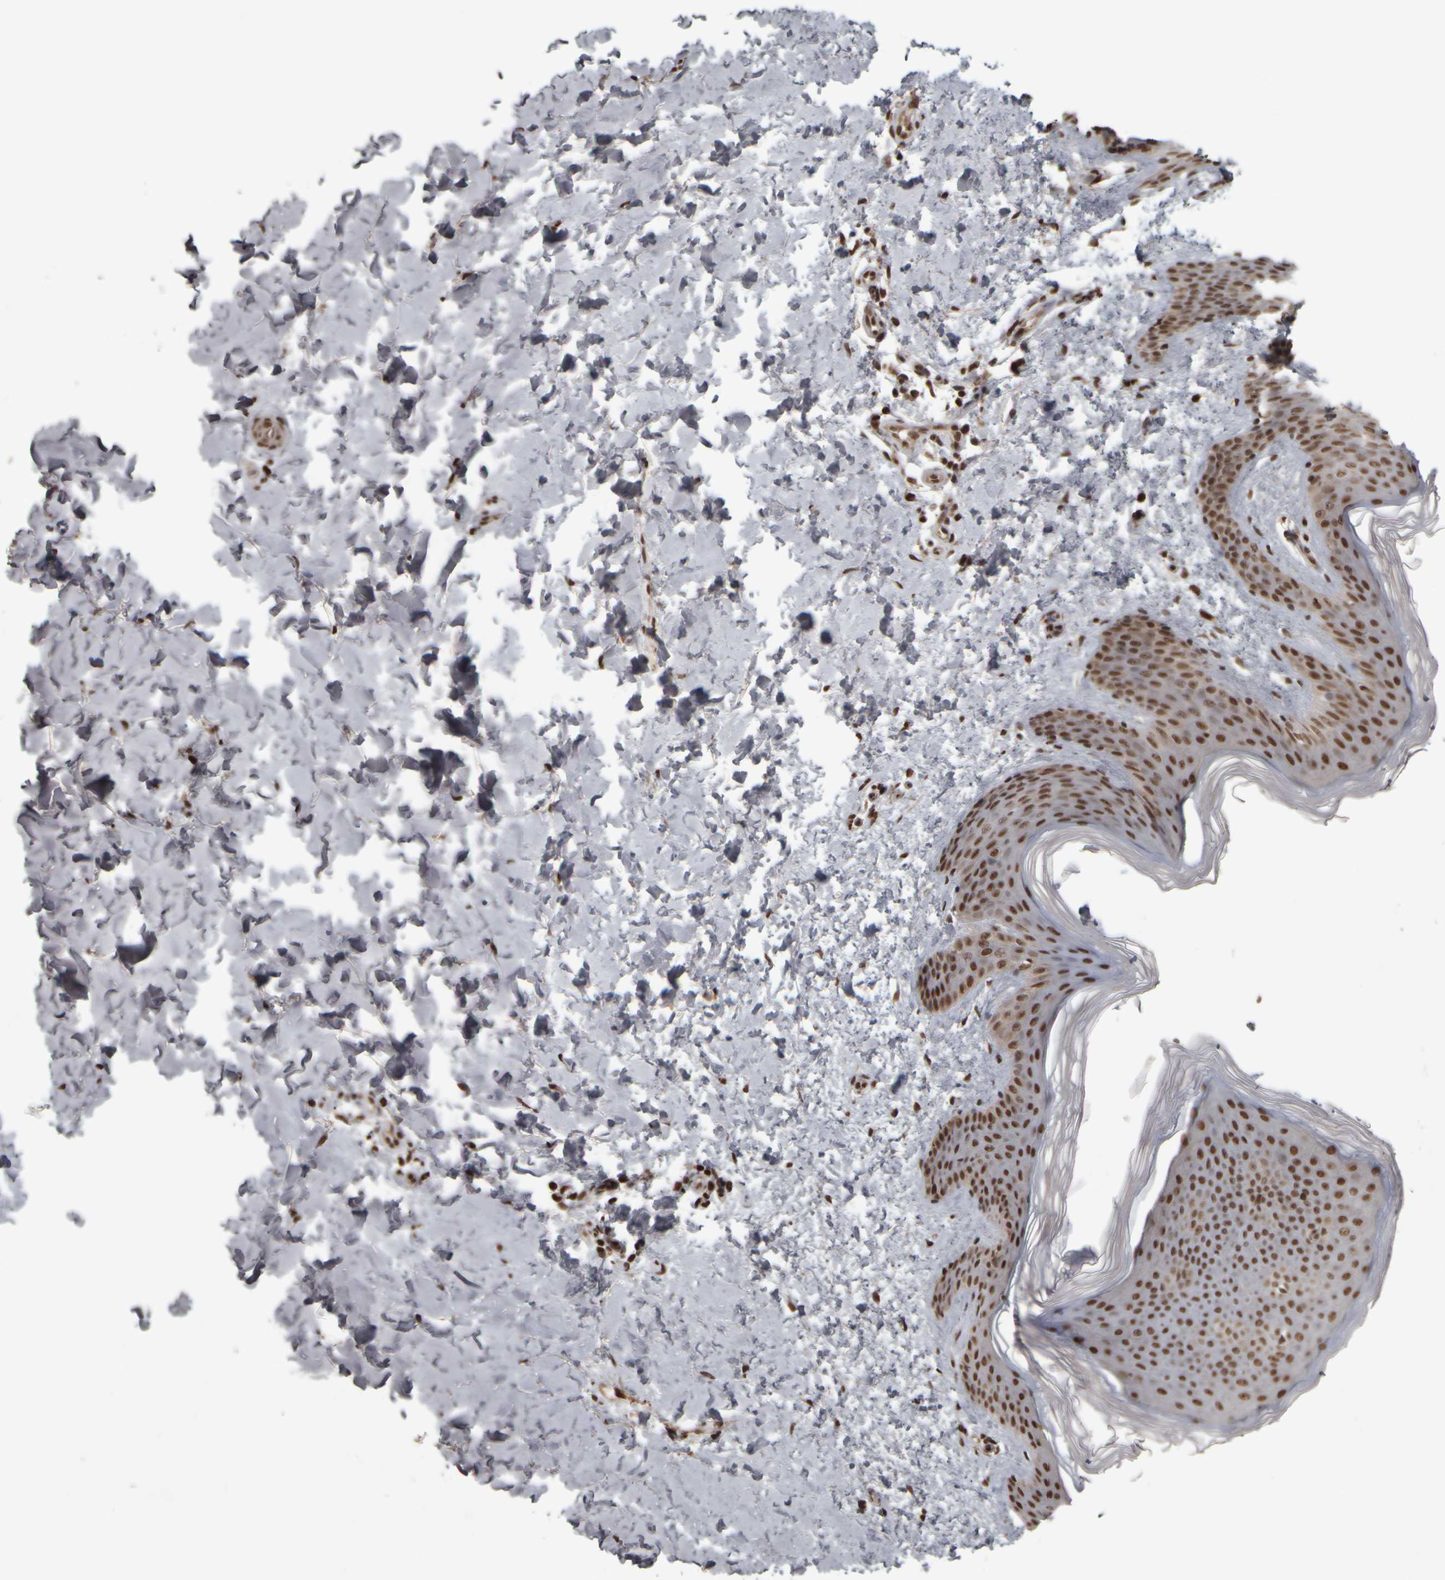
{"staining": {"intensity": "strong", "quantity": ">75%", "location": "nuclear"}, "tissue": "skin", "cell_type": "Fibroblasts", "image_type": "normal", "snomed": [{"axis": "morphology", "description": "Normal tissue, NOS"}, {"axis": "morphology", "description": "Neoplasm, benign, NOS"}, {"axis": "topography", "description": "Skin"}, {"axis": "topography", "description": "Soft tissue"}], "caption": "DAB (3,3'-diaminobenzidine) immunohistochemical staining of unremarkable human skin shows strong nuclear protein expression in approximately >75% of fibroblasts.", "gene": "ZFHX4", "patient": {"sex": "male", "age": 26}}